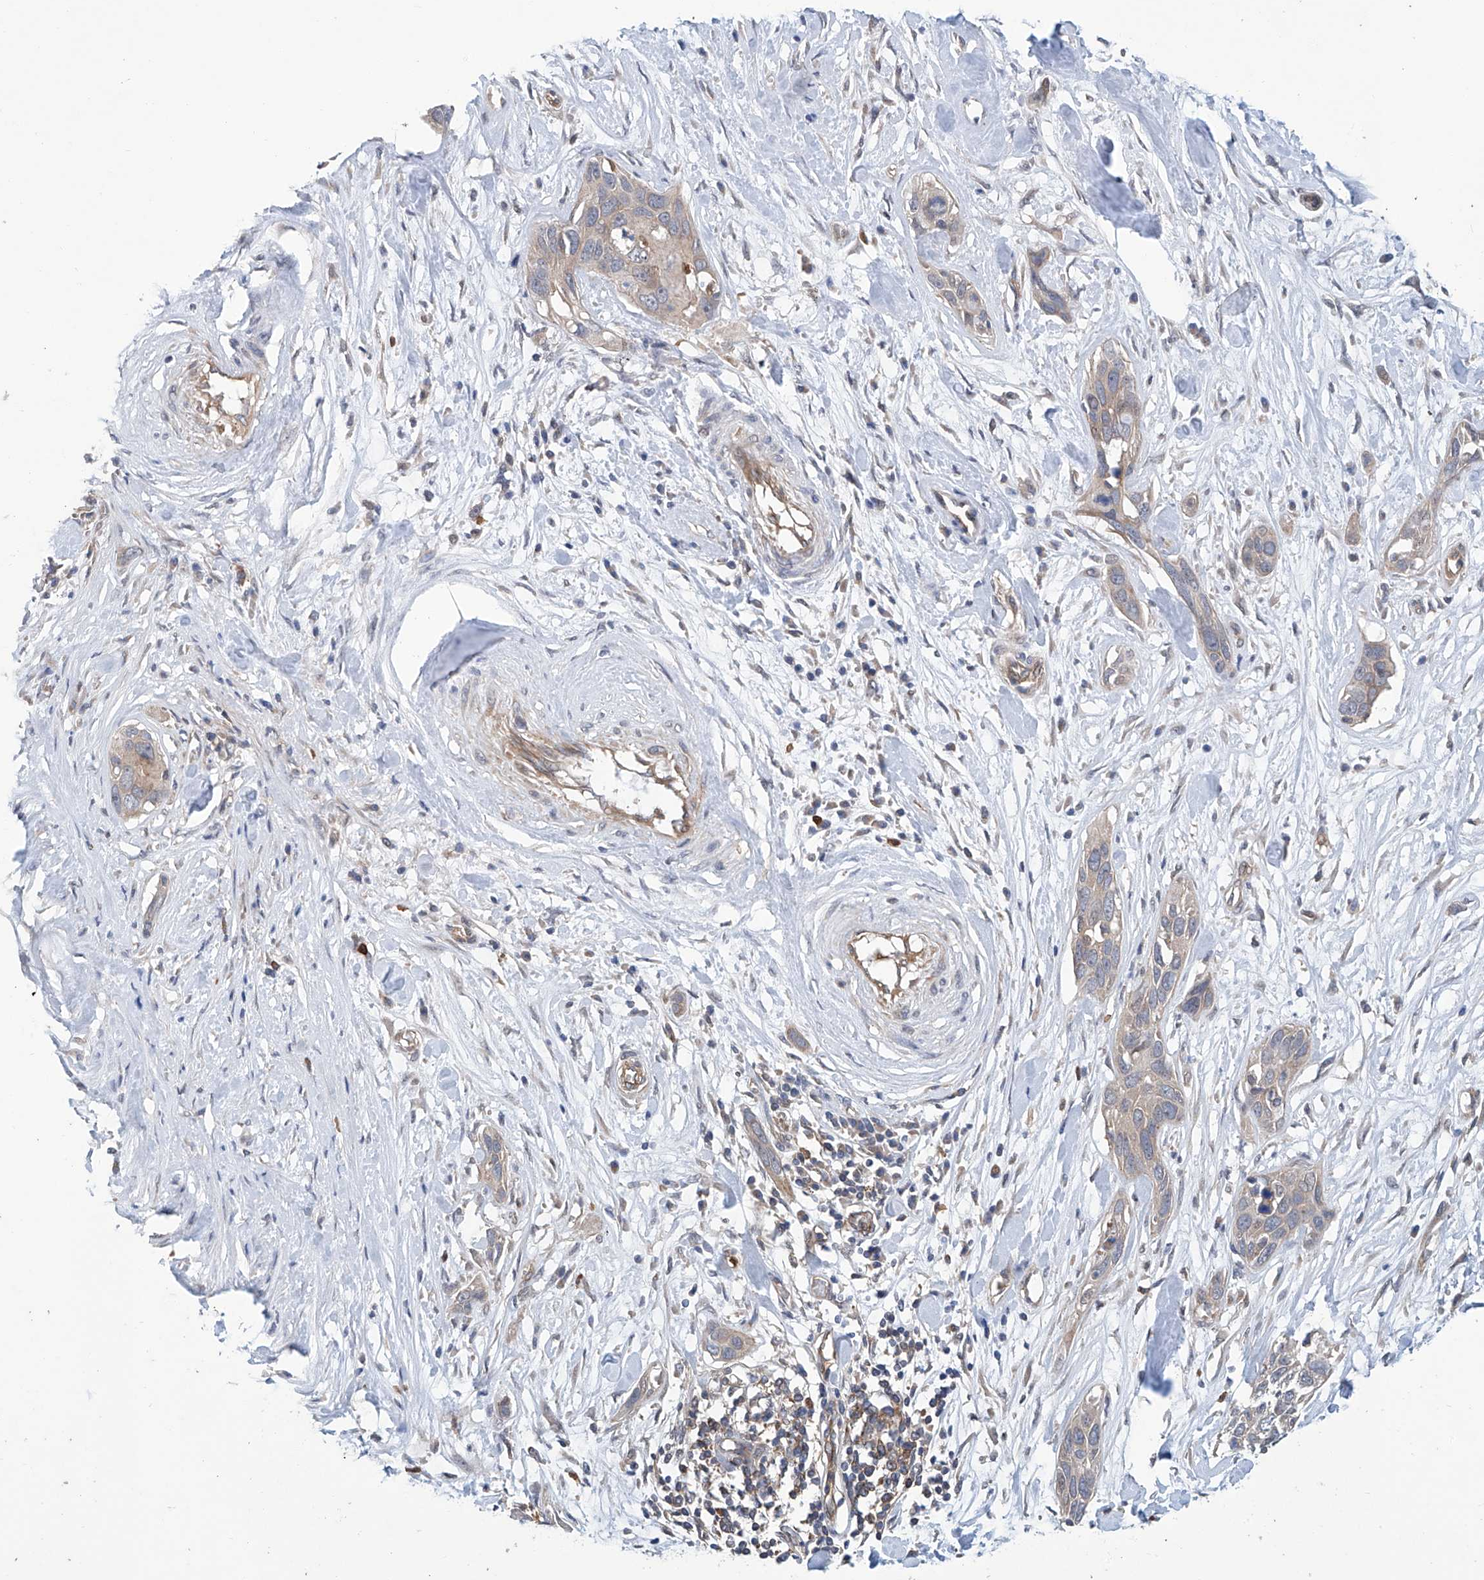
{"staining": {"intensity": "negative", "quantity": "none", "location": "none"}, "tissue": "pancreatic cancer", "cell_type": "Tumor cells", "image_type": "cancer", "snomed": [{"axis": "morphology", "description": "Adenocarcinoma, NOS"}, {"axis": "topography", "description": "Pancreas"}], "caption": "The immunohistochemistry micrograph has no significant positivity in tumor cells of pancreatic cancer tissue.", "gene": "EIF2D", "patient": {"sex": "female", "age": 60}}